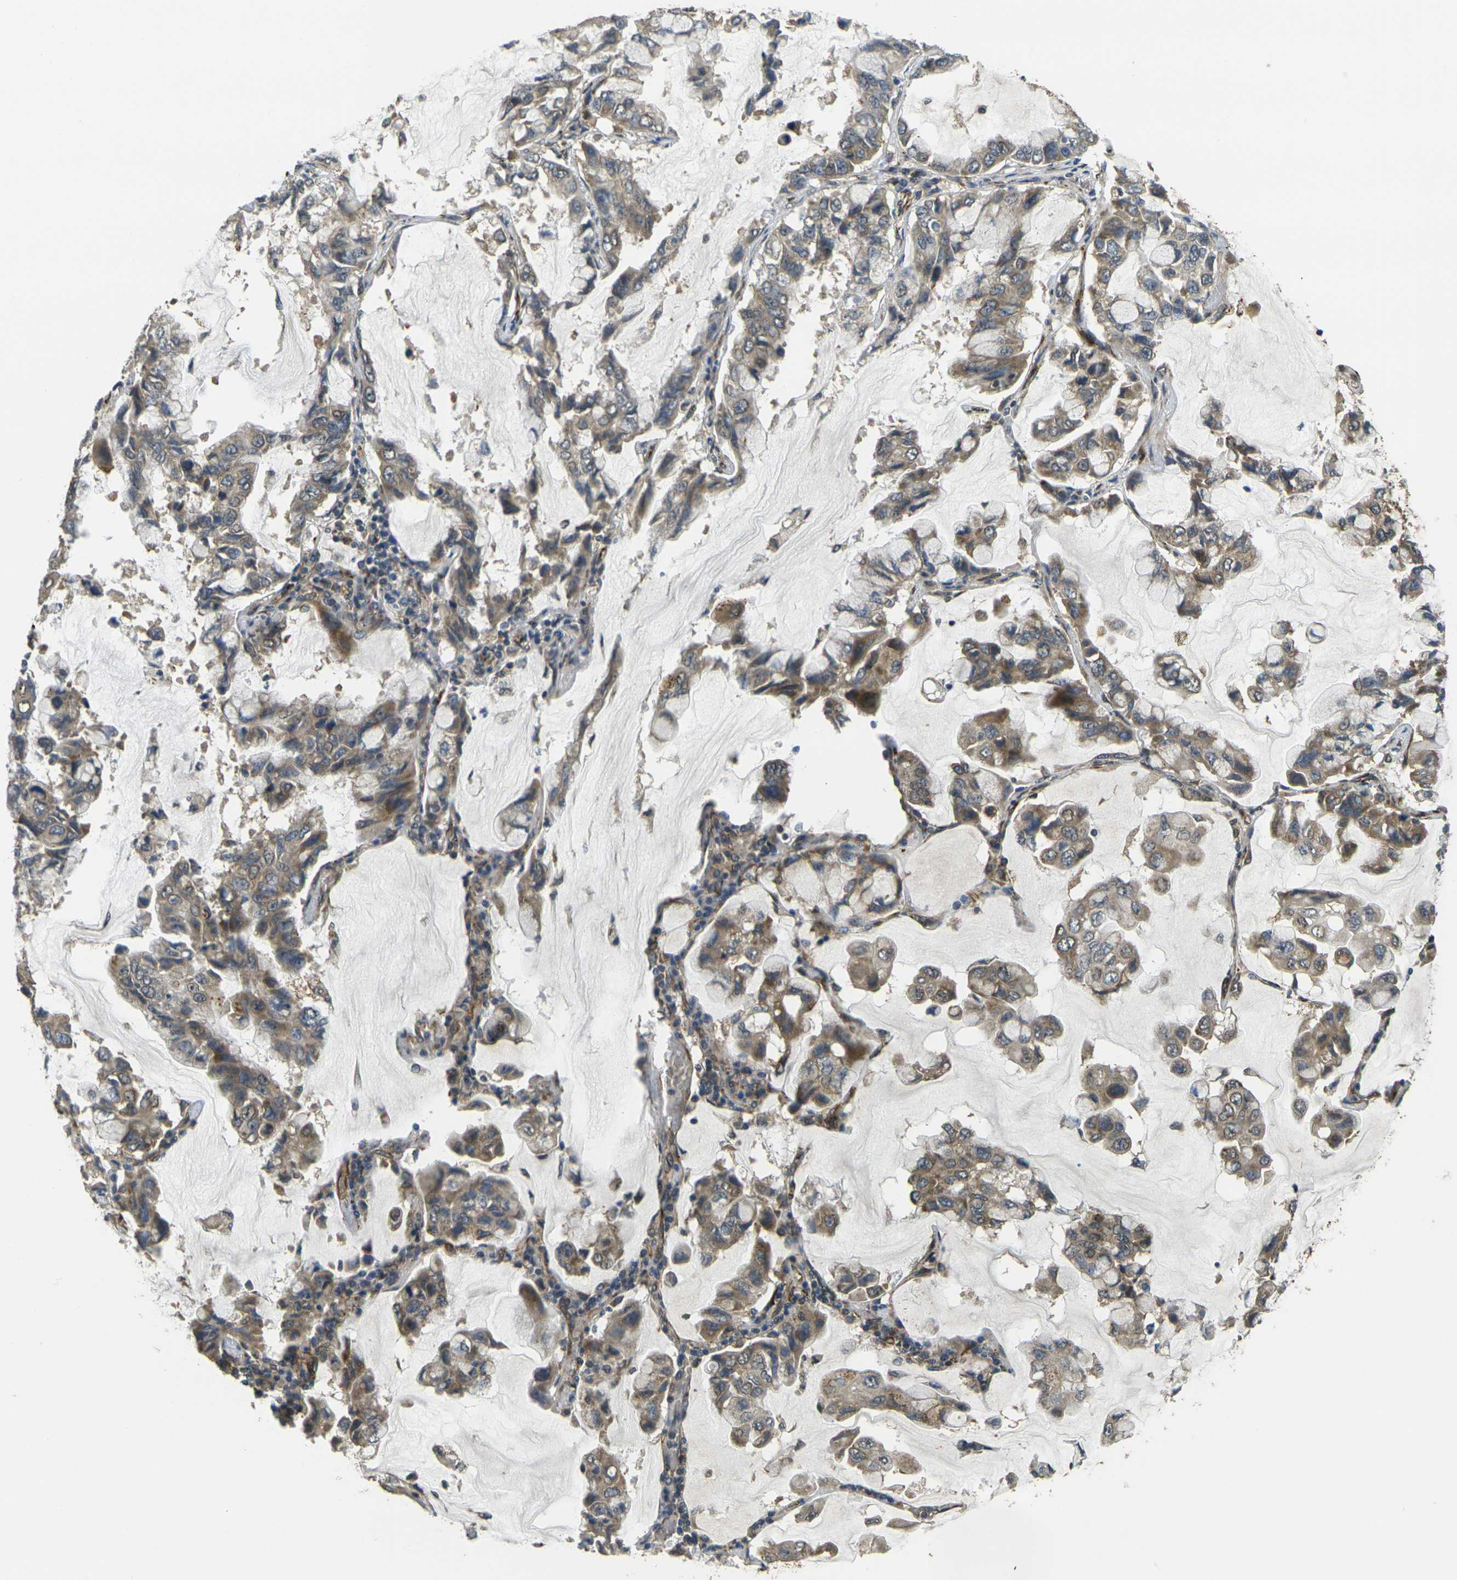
{"staining": {"intensity": "weak", "quantity": "25%-75%", "location": "cytoplasmic/membranous"}, "tissue": "lung cancer", "cell_type": "Tumor cells", "image_type": "cancer", "snomed": [{"axis": "morphology", "description": "Adenocarcinoma, NOS"}, {"axis": "topography", "description": "Lung"}], "caption": "High-power microscopy captured an immunohistochemistry image of lung adenocarcinoma, revealing weak cytoplasmic/membranous positivity in about 25%-75% of tumor cells. (DAB = brown stain, brightfield microscopy at high magnification).", "gene": "FUT11", "patient": {"sex": "male", "age": 64}}